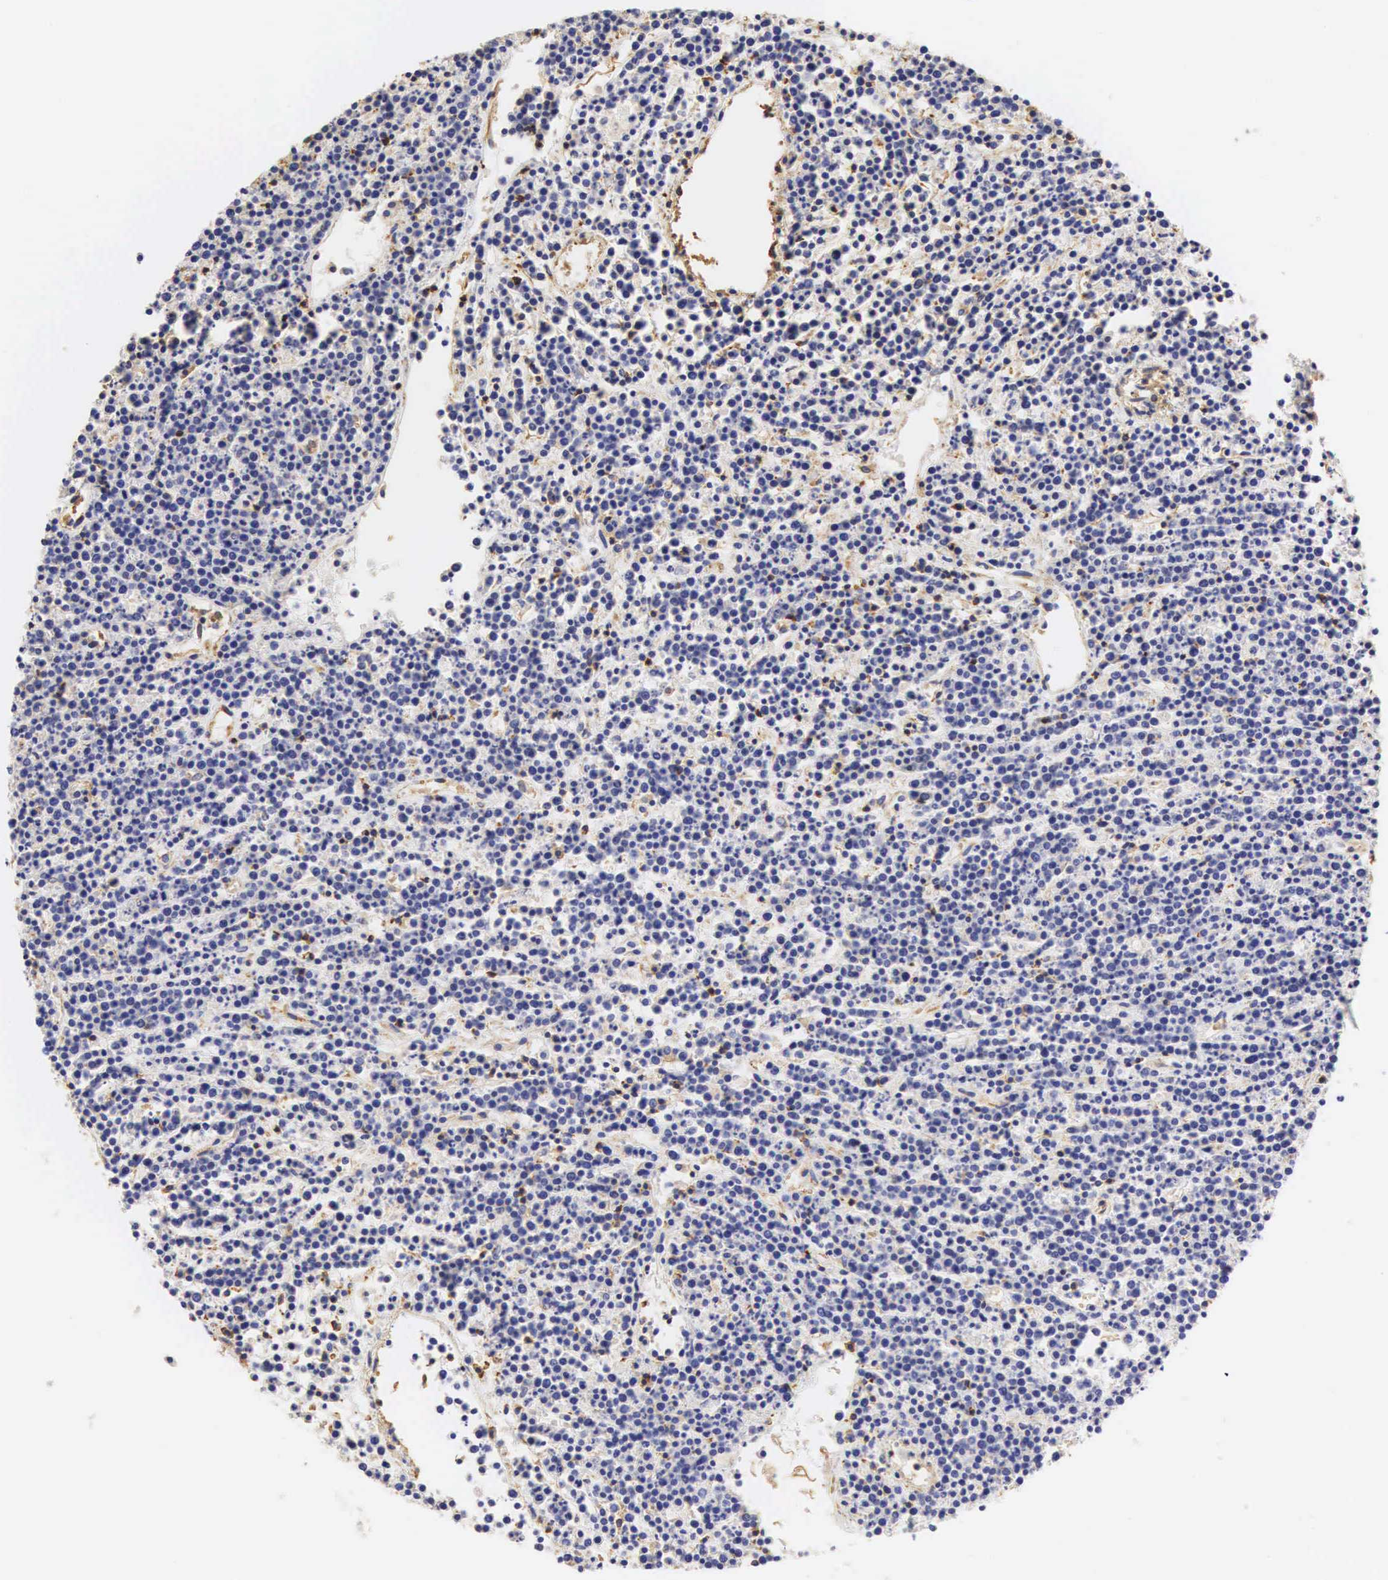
{"staining": {"intensity": "moderate", "quantity": "<25%", "location": "cytoplasmic/membranous"}, "tissue": "lymphoma", "cell_type": "Tumor cells", "image_type": "cancer", "snomed": [{"axis": "morphology", "description": "Malignant lymphoma, non-Hodgkin's type, High grade"}, {"axis": "topography", "description": "Ovary"}], "caption": "A histopathology image showing moderate cytoplasmic/membranous expression in approximately <25% of tumor cells in high-grade malignant lymphoma, non-Hodgkin's type, as visualized by brown immunohistochemical staining.", "gene": "CD99", "patient": {"sex": "female", "age": 56}}